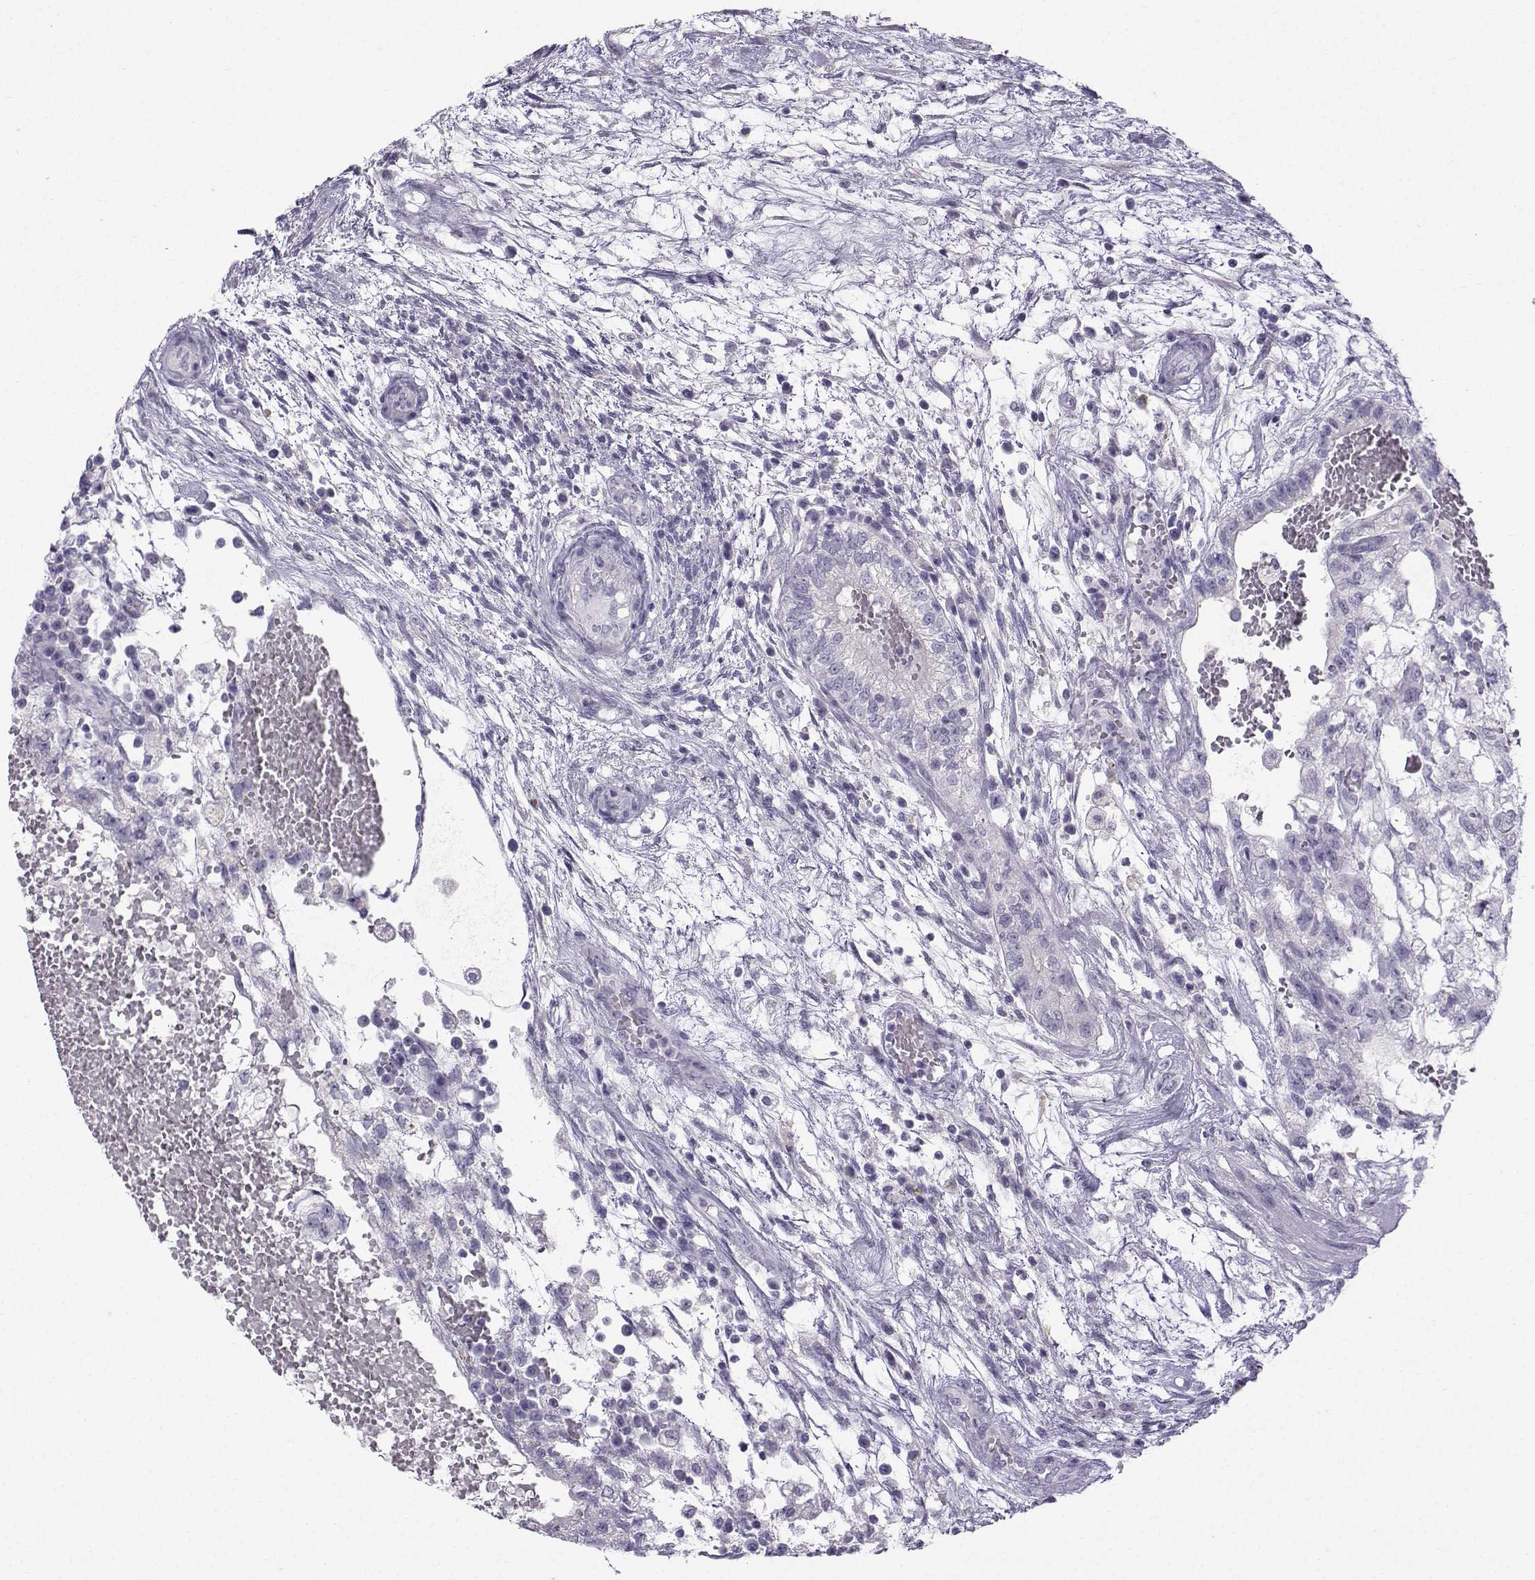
{"staining": {"intensity": "negative", "quantity": "none", "location": "none"}, "tissue": "testis cancer", "cell_type": "Tumor cells", "image_type": "cancer", "snomed": [{"axis": "morphology", "description": "Normal tissue, NOS"}, {"axis": "morphology", "description": "Carcinoma, Embryonal, NOS"}, {"axis": "topography", "description": "Testis"}, {"axis": "topography", "description": "Epididymis"}], "caption": "Immunohistochemistry micrograph of neoplastic tissue: testis cancer (embryonal carcinoma) stained with DAB (3,3'-diaminobenzidine) displays no significant protein staining in tumor cells.", "gene": "ZBTB8B", "patient": {"sex": "male", "age": 32}}